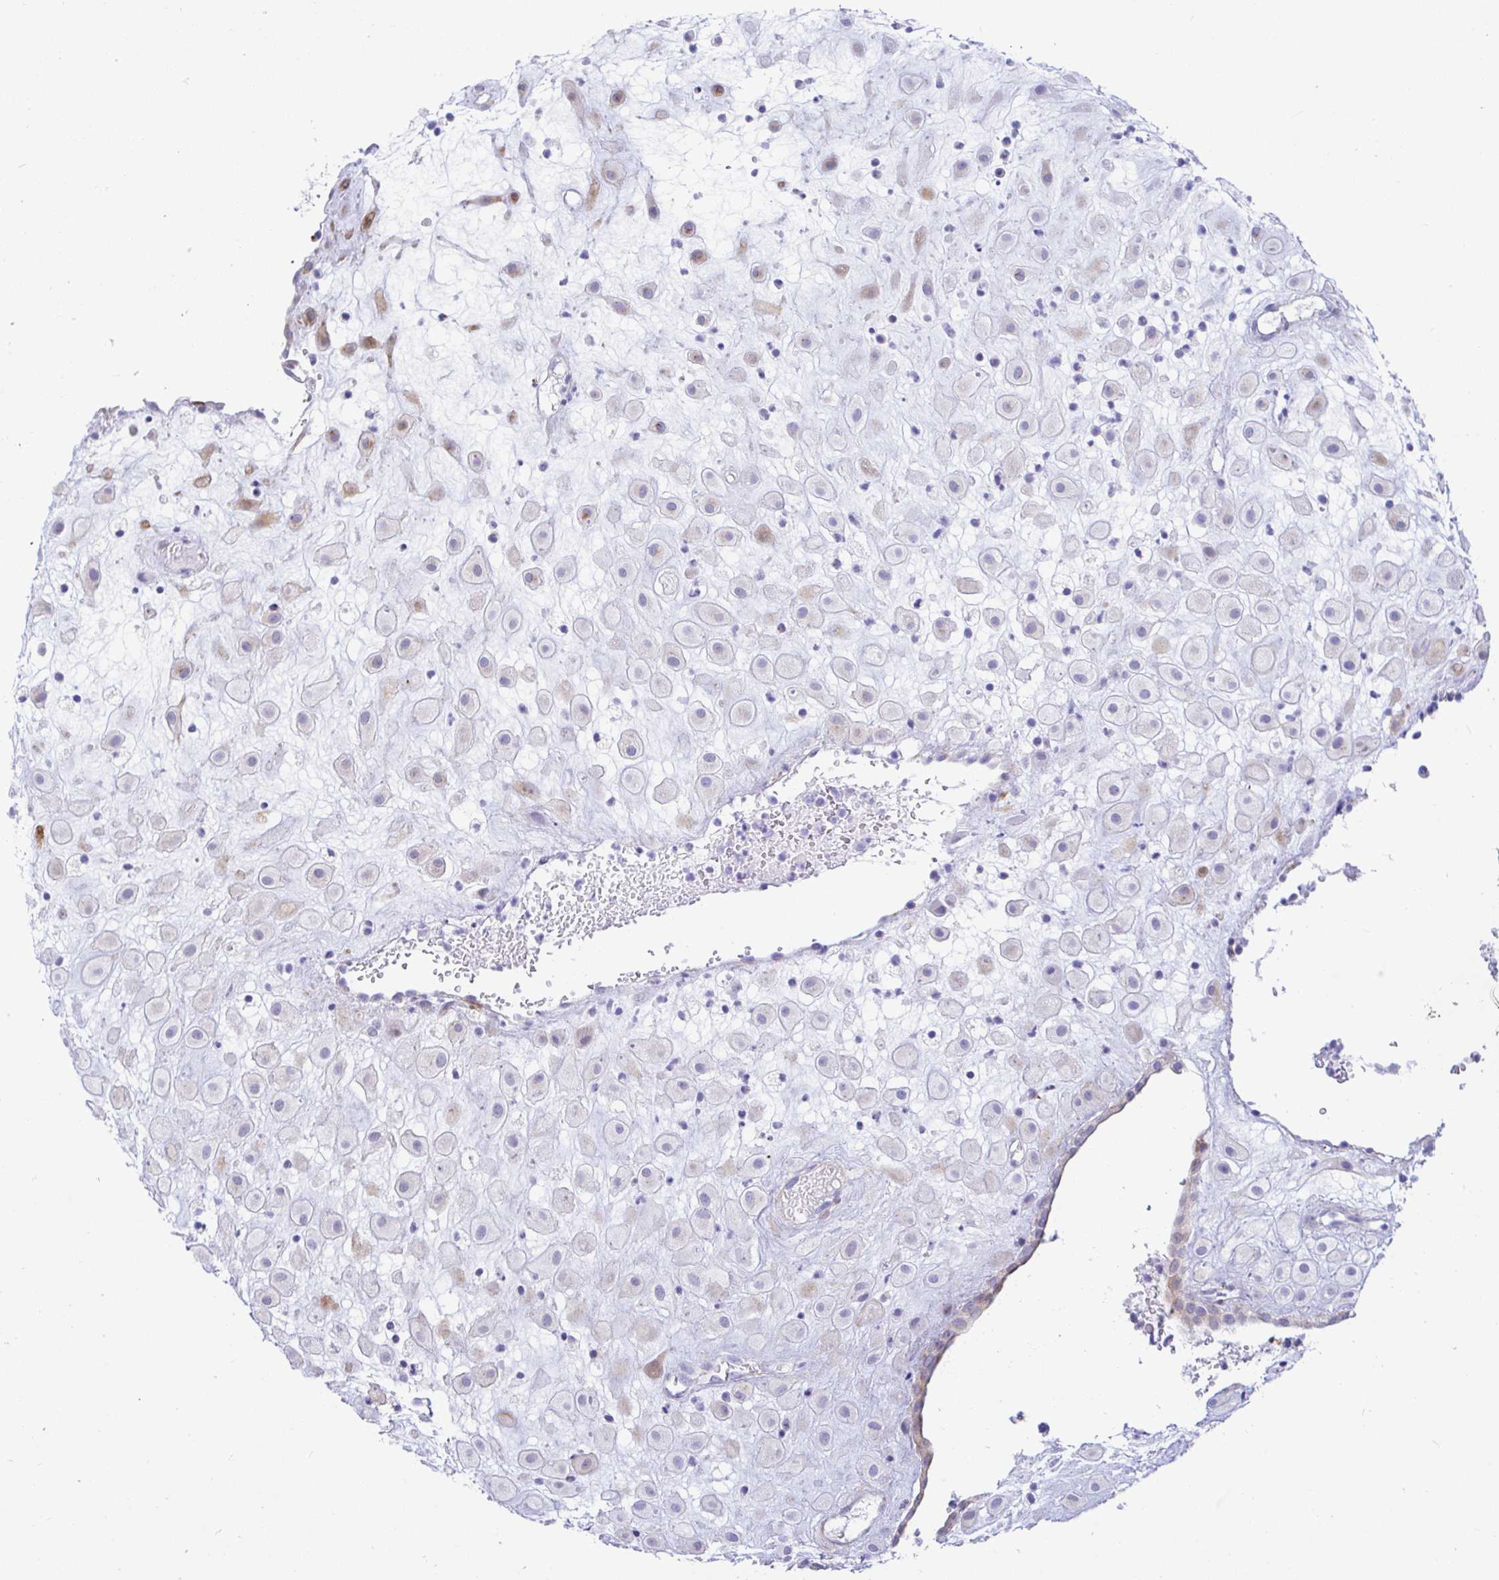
{"staining": {"intensity": "negative", "quantity": "none", "location": "none"}, "tissue": "placenta", "cell_type": "Decidual cells", "image_type": "normal", "snomed": [{"axis": "morphology", "description": "Normal tissue, NOS"}, {"axis": "topography", "description": "Placenta"}], "caption": "Immunohistochemistry (IHC) histopathology image of unremarkable placenta: placenta stained with DAB shows no significant protein positivity in decidual cells. (DAB (3,3'-diaminobenzidine) immunohistochemistry (IHC) visualized using brightfield microscopy, high magnification).", "gene": "PINLYP", "patient": {"sex": "female", "age": 24}}